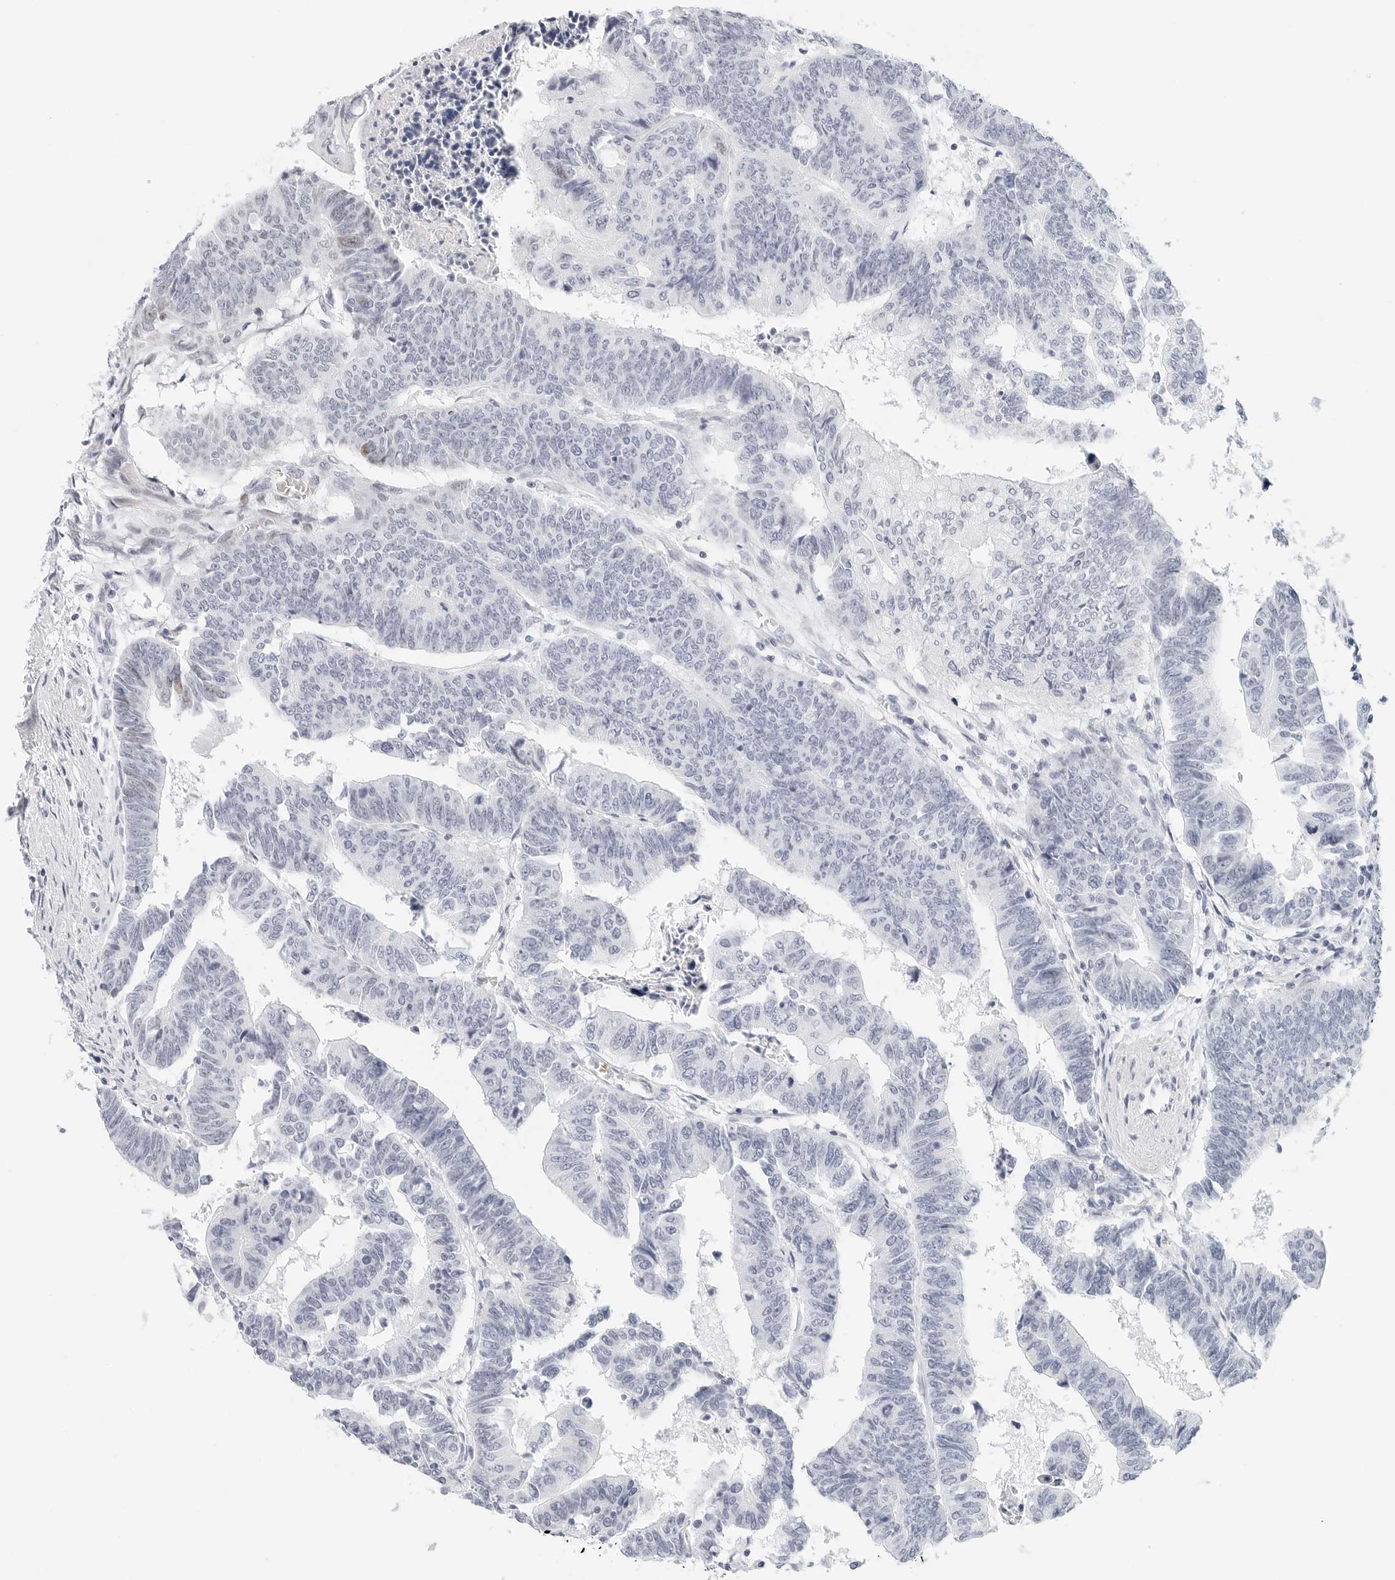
{"staining": {"intensity": "negative", "quantity": "none", "location": "none"}, "tissue": "colorectal cancer", "cell_type": "Tumor cells", "image_type": "cancer", "snomed": [{"axis": "morphology", "description": "Adenocarcinoma, NOS"}, {"axis": "topography", "description": "Rectum"}], "caption": "This is a micrograph of immunohistochemistry (IHC) staining of adenocarcinoma (colorectal), which shows no staining in tumor cells. The staining was performed using DAB to visualize the protein expression in brown, while the nuclei were stained in blue with hematoxylin (Magnification: 20x).", "gene": "NTMT2", "patient": {"sex": "female", "age": 65}}